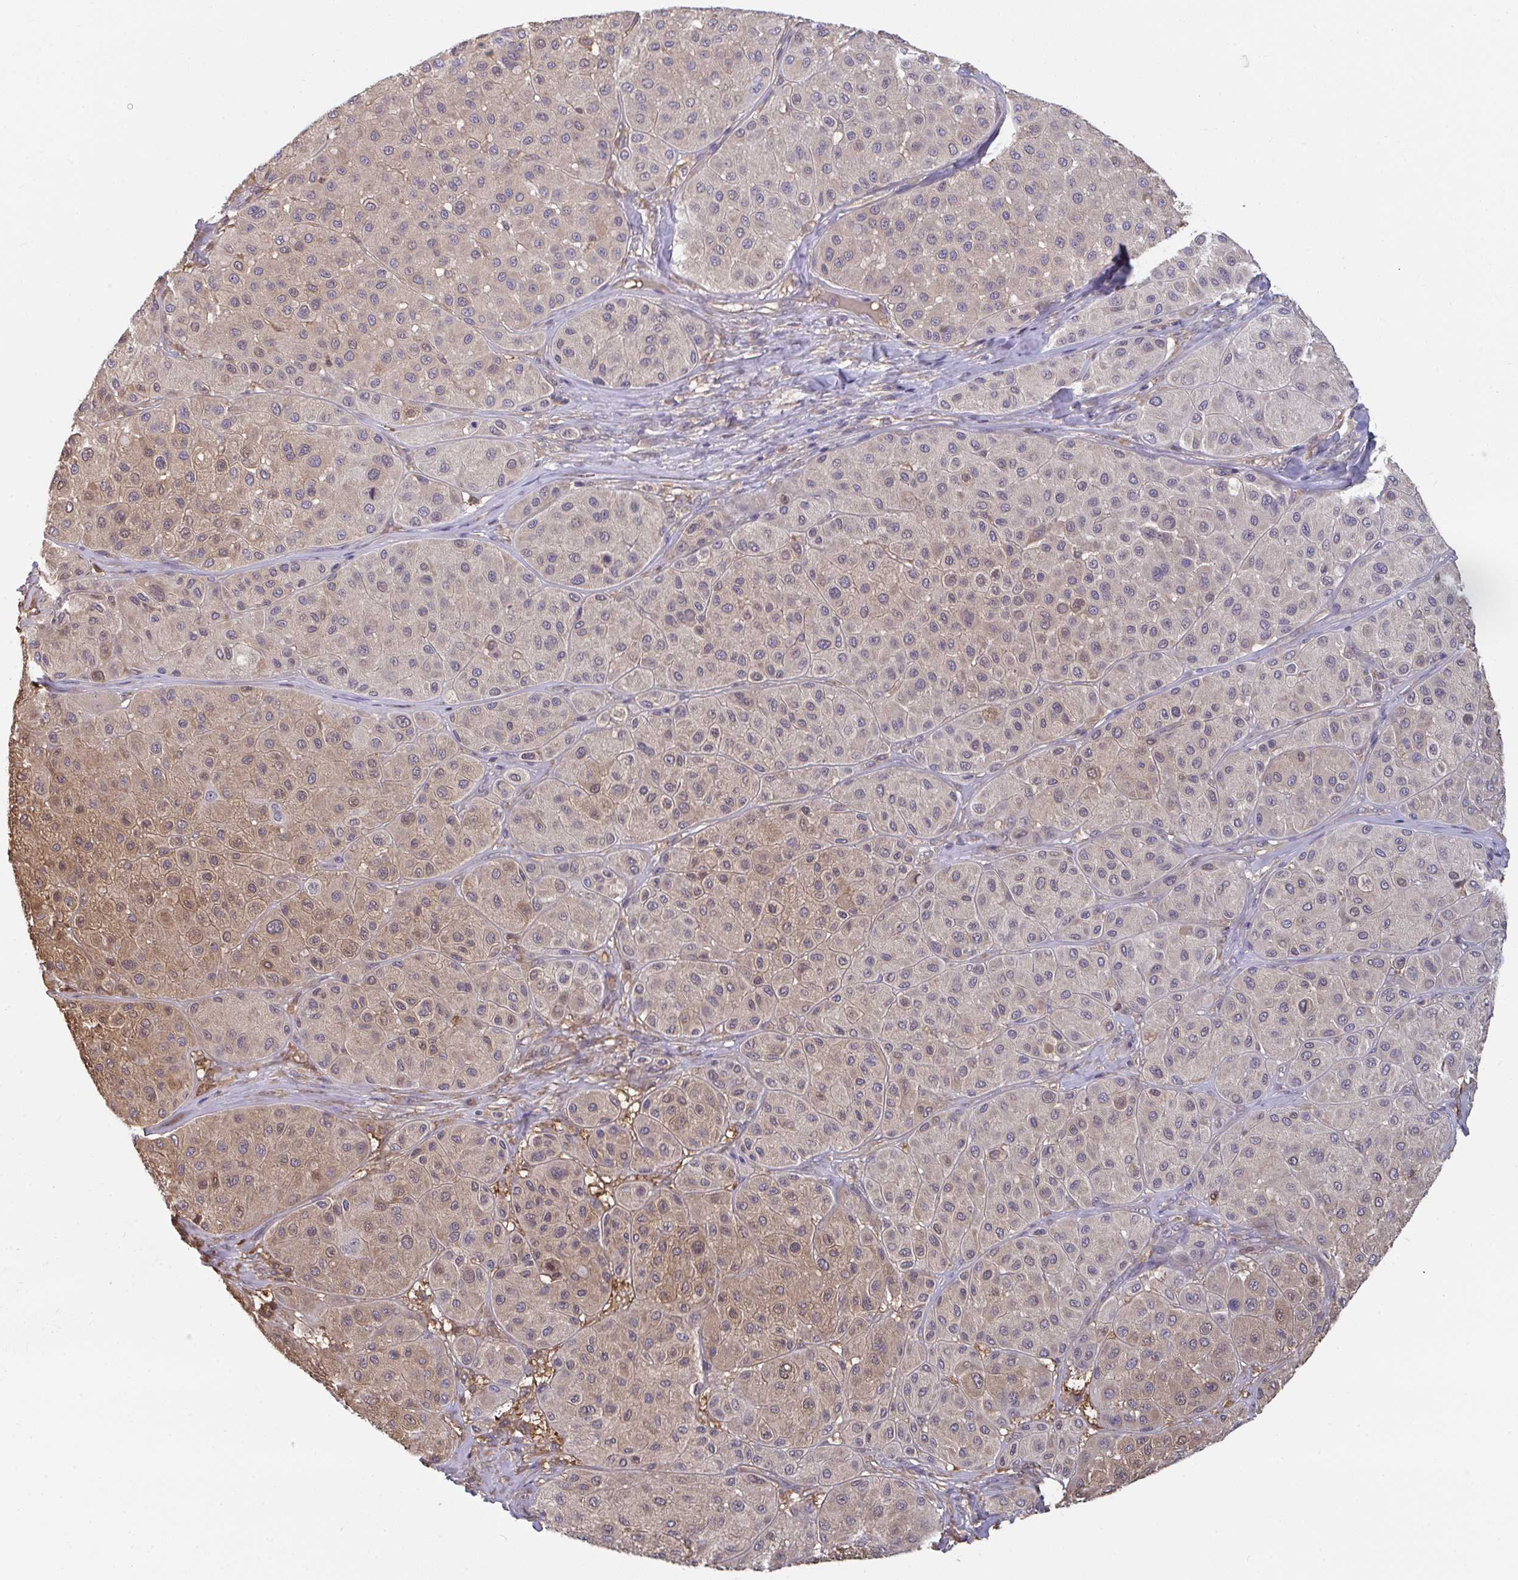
{"staining": {"intensity": "moderate", "quantity": "<25%", "location": "cytoplasmic/membranous,nuclear"}, "tissue": "melanoma", "cell_type": "Tumor cells", "image_type": "cancer", "snomed": [{"axis": "morphology", "description": "Malignant melanoma, Metastatic site"}, {"axis": "topography", "description": "Smooth muscle"}], "caption": "Immunohistochemical staining of human malignant melanoma (metastatic site) demonstrates low levels of moderate cytoplasmic/membranous and nuclear protein expression in approximately <25% of tumor cells.", "gene": "TTC9C", "patient": {"sex": "male", "age": 41}}